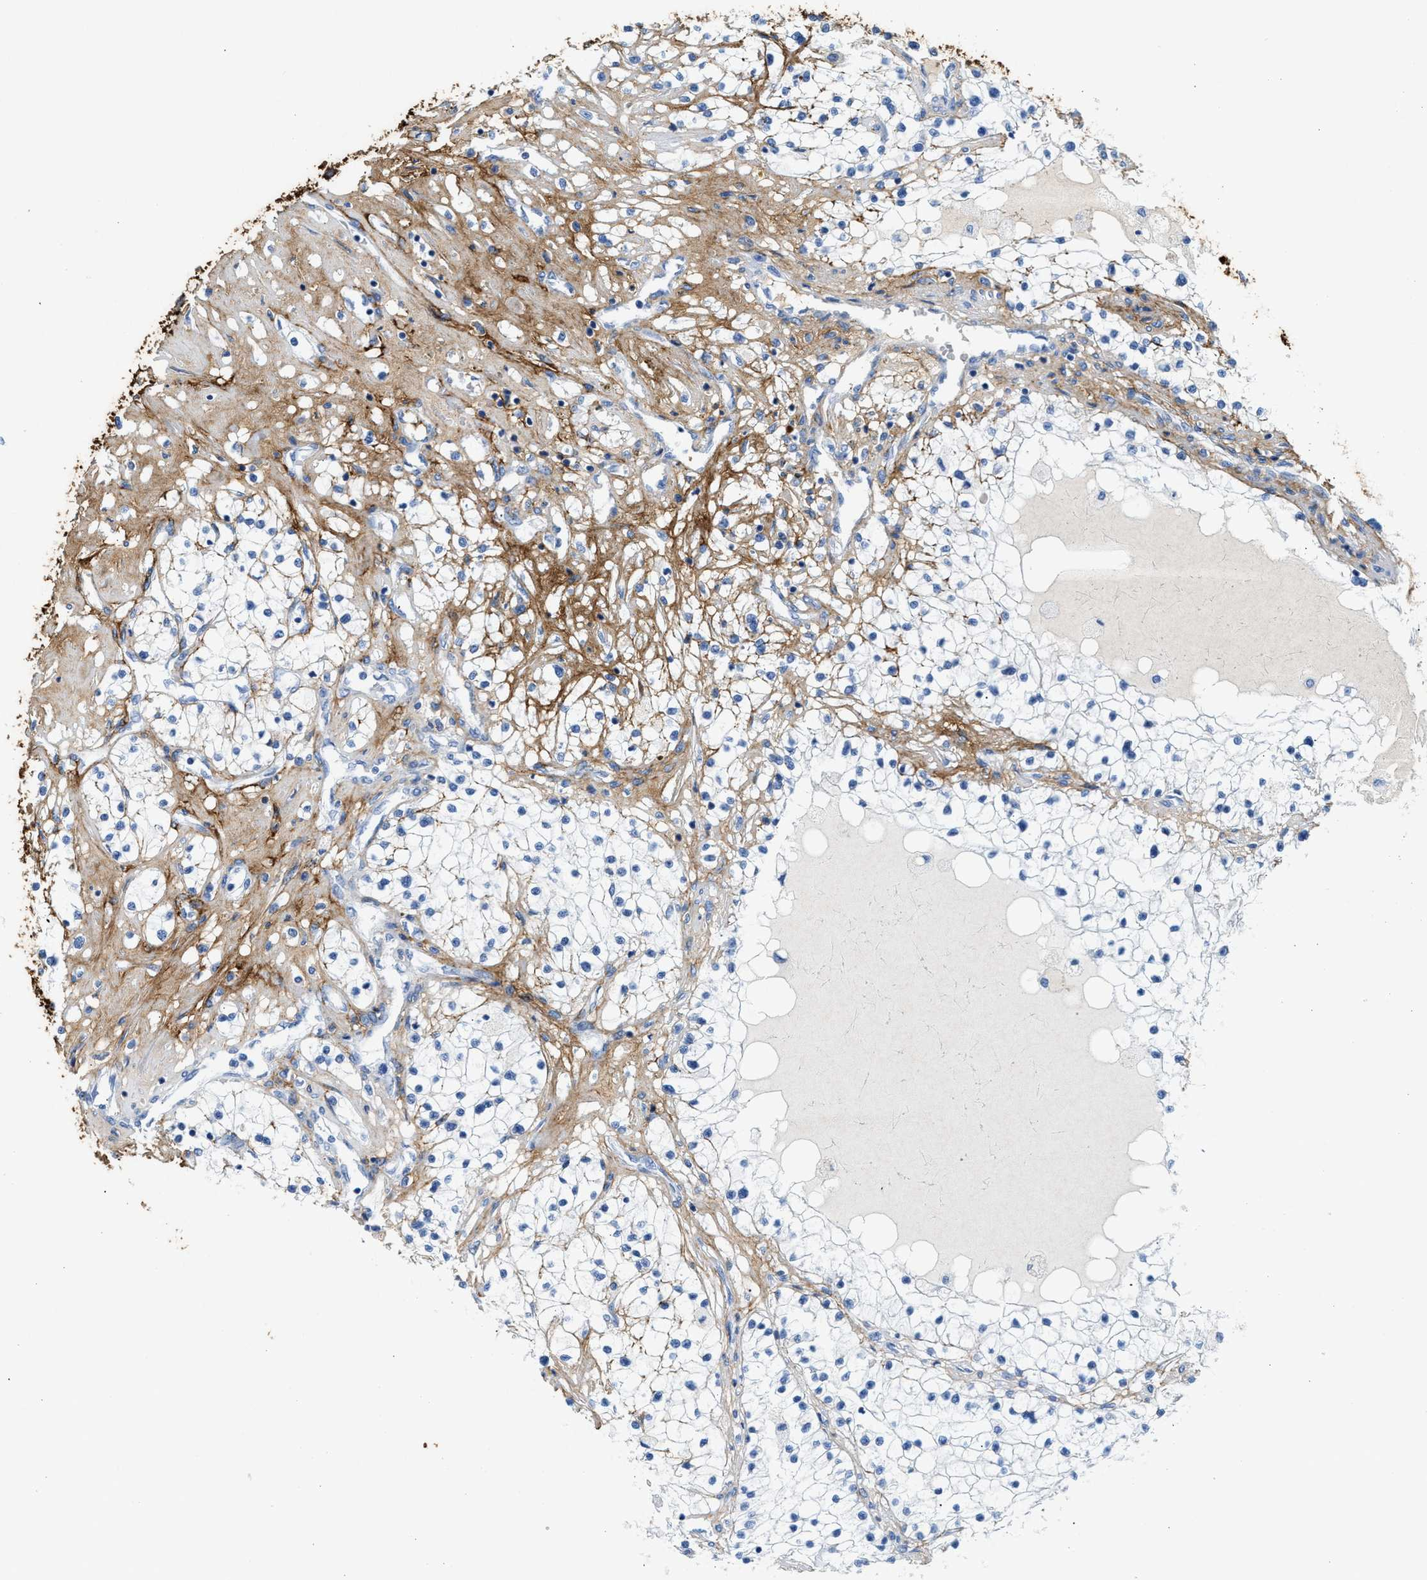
{"staining": {"intensity": "negative", "quantity": "none", "location": "none"}, "tissue": "renal cancer", "cell_type": "Tumor cells", "image_type": "cancer", "snomed": [{"axis": "morphology", "description": "Adenocarcinoma, NOS"}, {"axis": "topography", "description": "Kidney"}], "caption": "Photomicrograph shows no protein staining in tumor cells of adenocarcinoma (renal) tissue.", "gene": "TNR", "patient": {"sex": "male", "age": 68}}